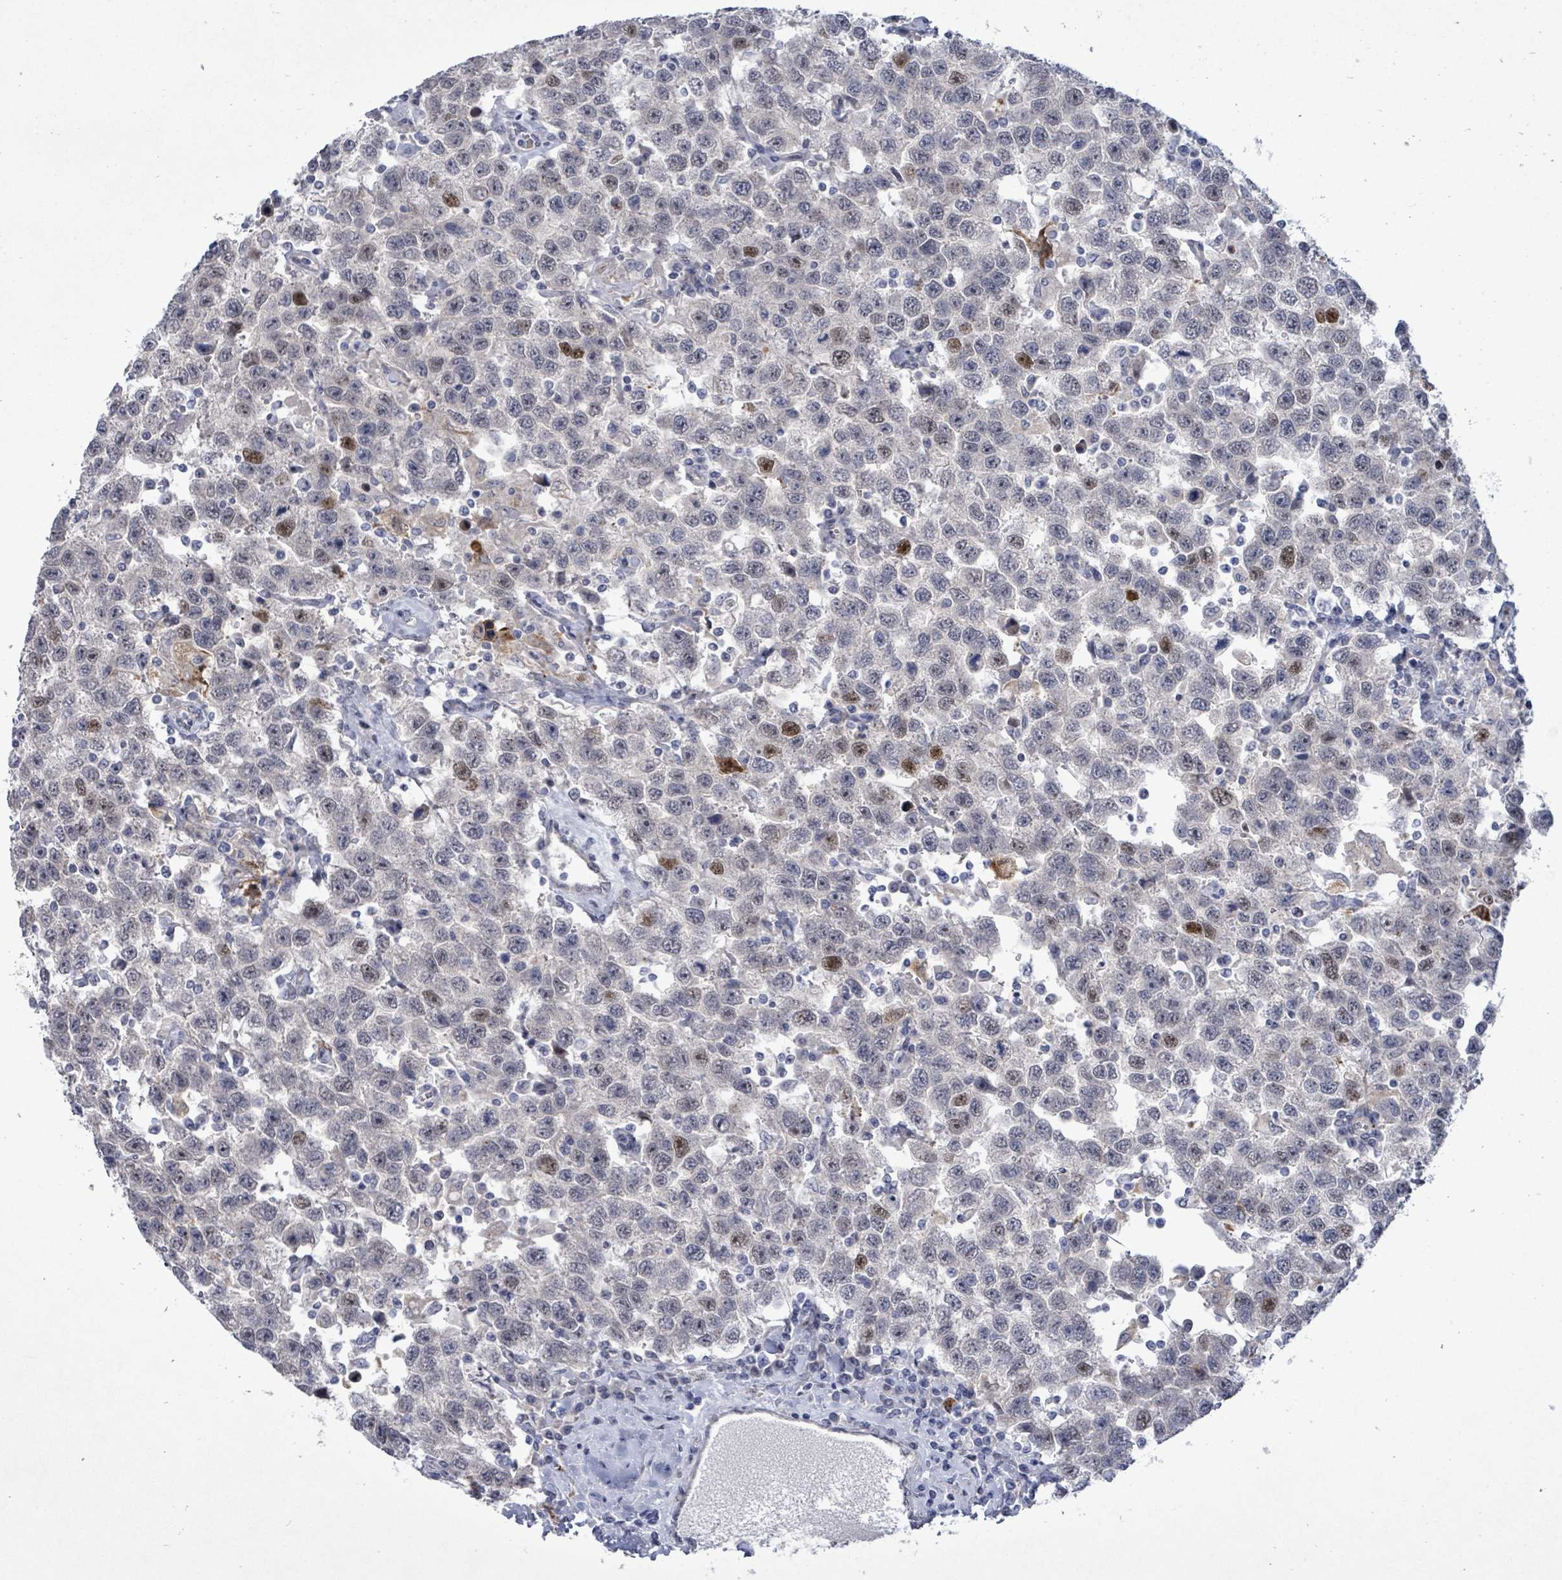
{"staining": {"intensity": "moderate", "quantity": "<25%", "location": "nuclear"}, "tissue": "testis cancer", "cell_type": "Tumor cells", "image_type": "cancer", "snomed": [{"axis": "morphology", "description": "Seminoma, NOS"}, {"axis": "topography", "description": "Testis"}], "caption": "Protein staining reveals moderate nuclear expression in about <25% of tumor cells in testis cancer.", "gene": "CT45A5", "patient": {"sex": "male", "age": 41}}